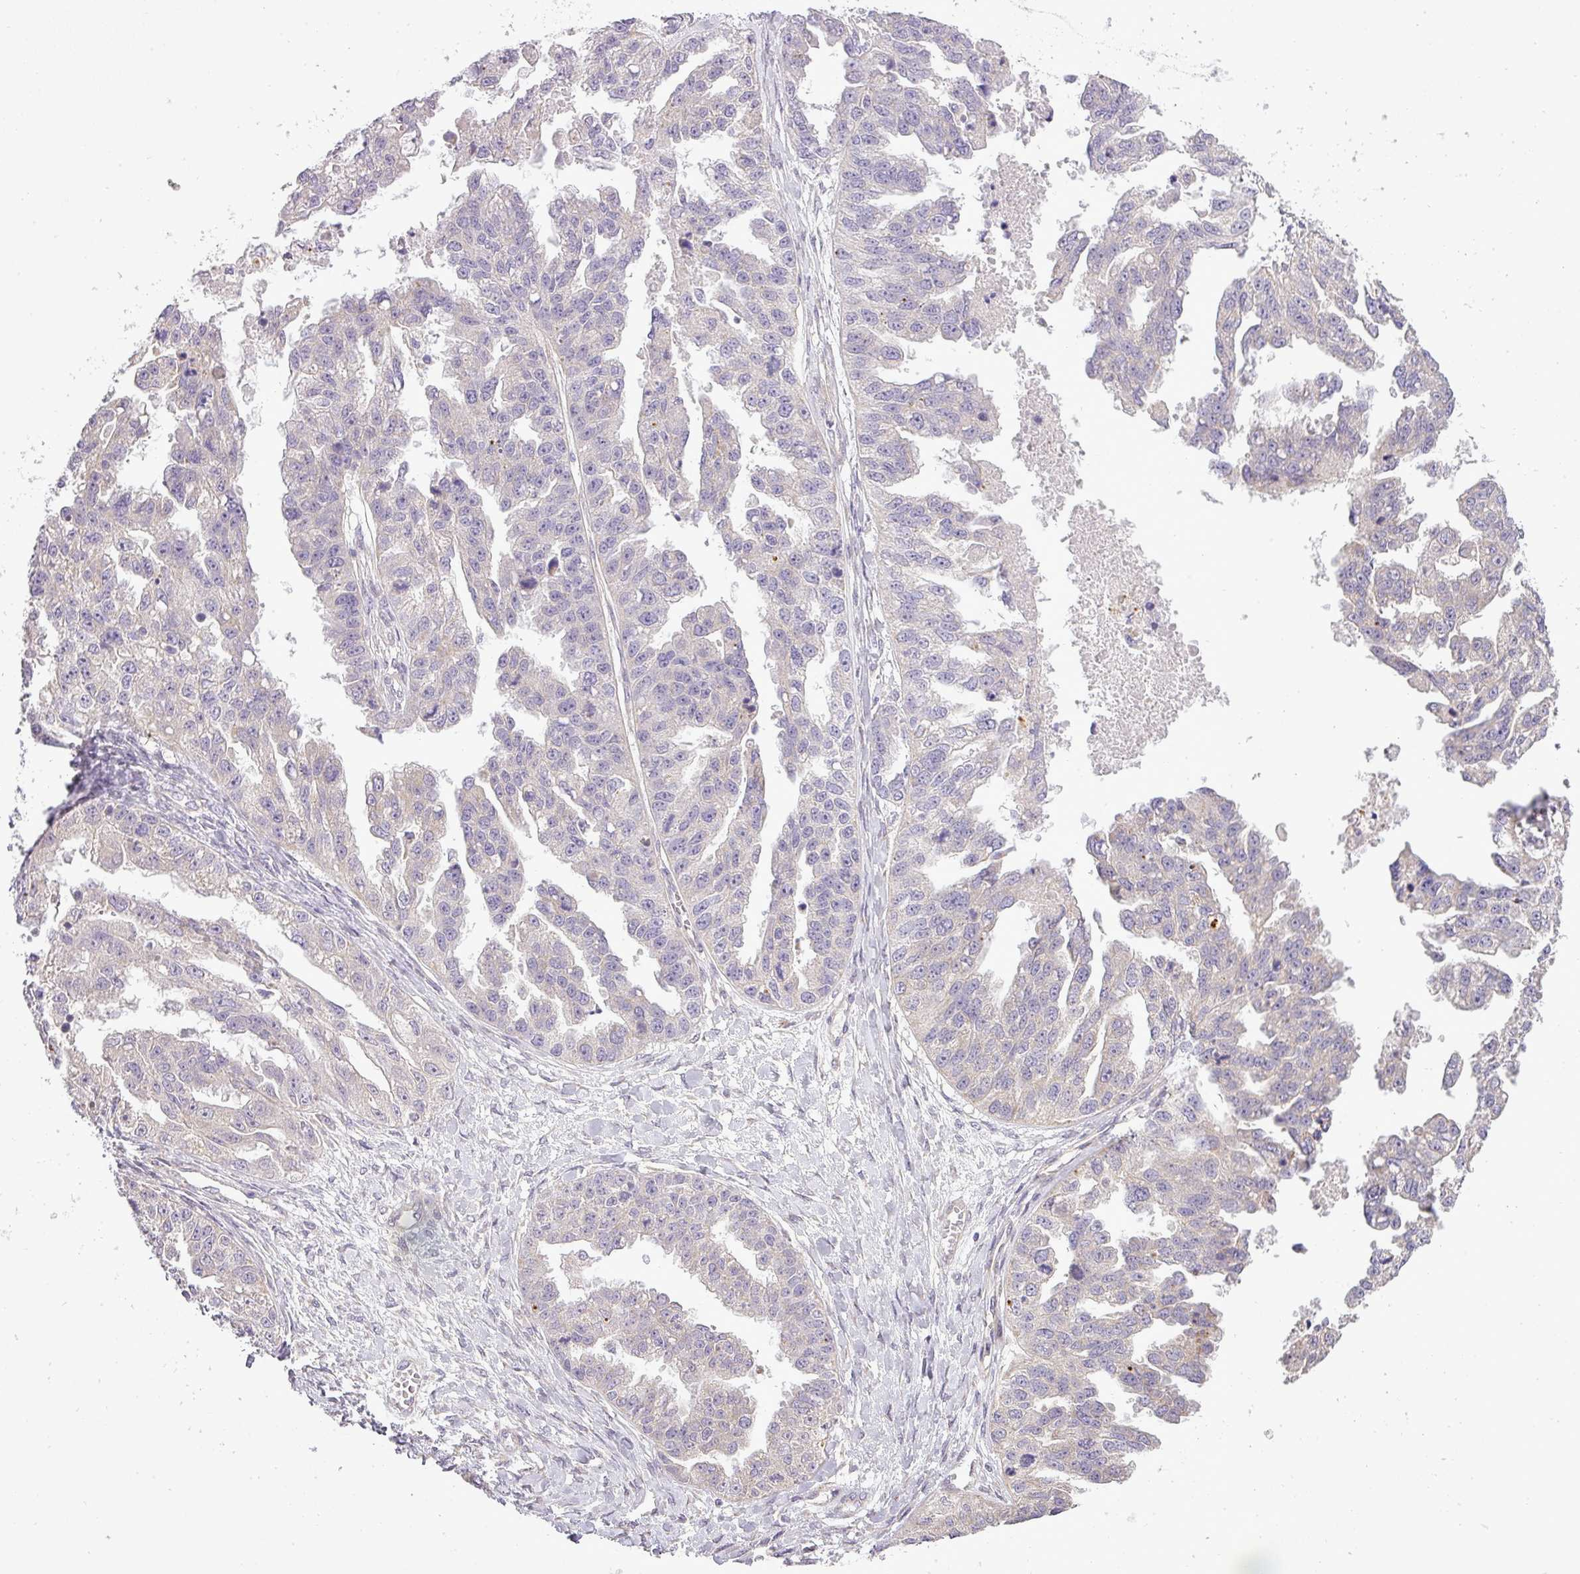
{"staining": {"intensity": "negative", "quantity": "none", "location": "none"}, "tissue": "ovarian cancer", "cell_type": "Tumor cells", "image_type": "cancer", "snomed": [{"axis": "morphology", "description": "Cystadenocarcinoma, serous, NOS"}, {"axis": "topography", "description": "Ovary"}], "caption": "DAB immunohistochemical staining of ovarian cancer (serous cystadenocarcinoma) reveals no significant expression in tumor cells.", "gene": "ZDHHC1", "patient": {"sex": "female", "age": 58}}